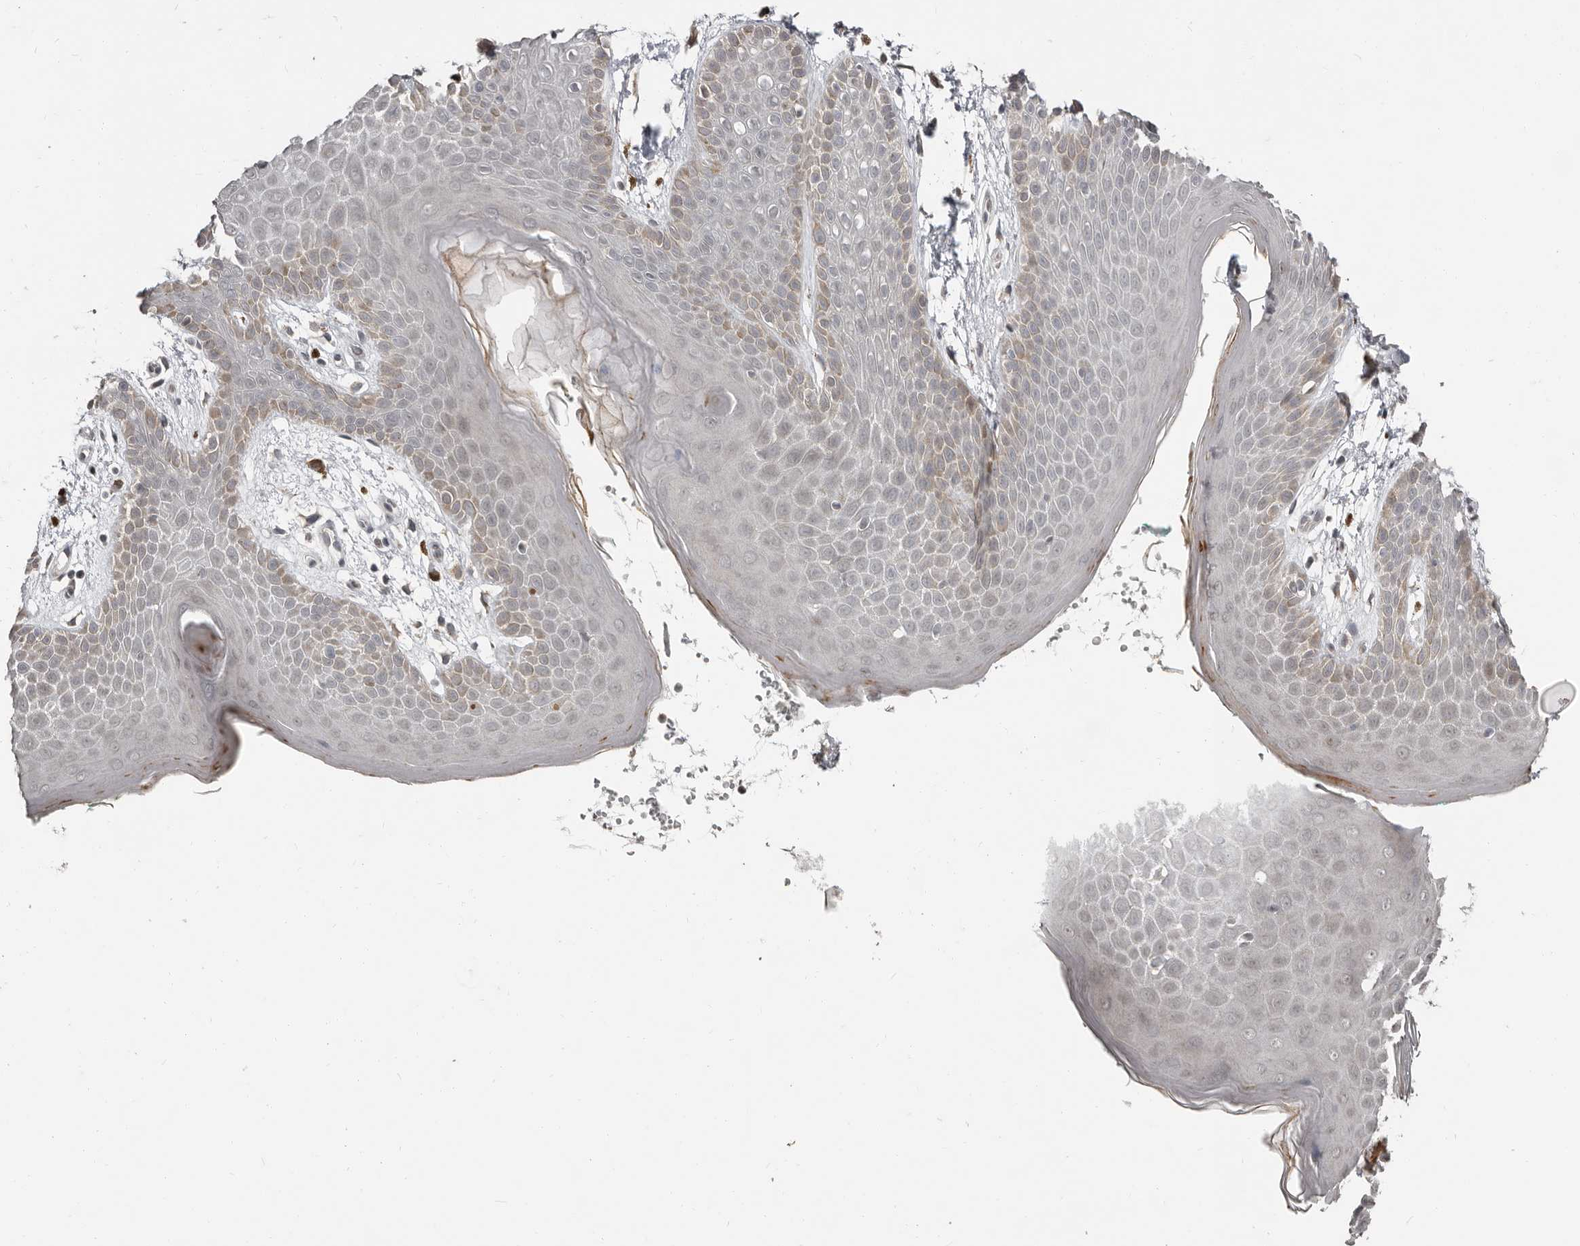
{"staining": {"intensity": "weak", "quantity": "<25%", "location": "cytoplasmic/membranous"}, "tissue": "skin", "cell_type": "Epidermal cells", "image_type": "normal", "snomed": [{"axis": "morphology", "description": "Normal tissue, NOS"}, {"axis": "topography", "description": "Anal"}], "caption": "This is an IHC image of unremarkable human skin. There is no staining in epidermal cells.", "gene": "APOL6", "patient": {"sex": "male", "age": 74}}